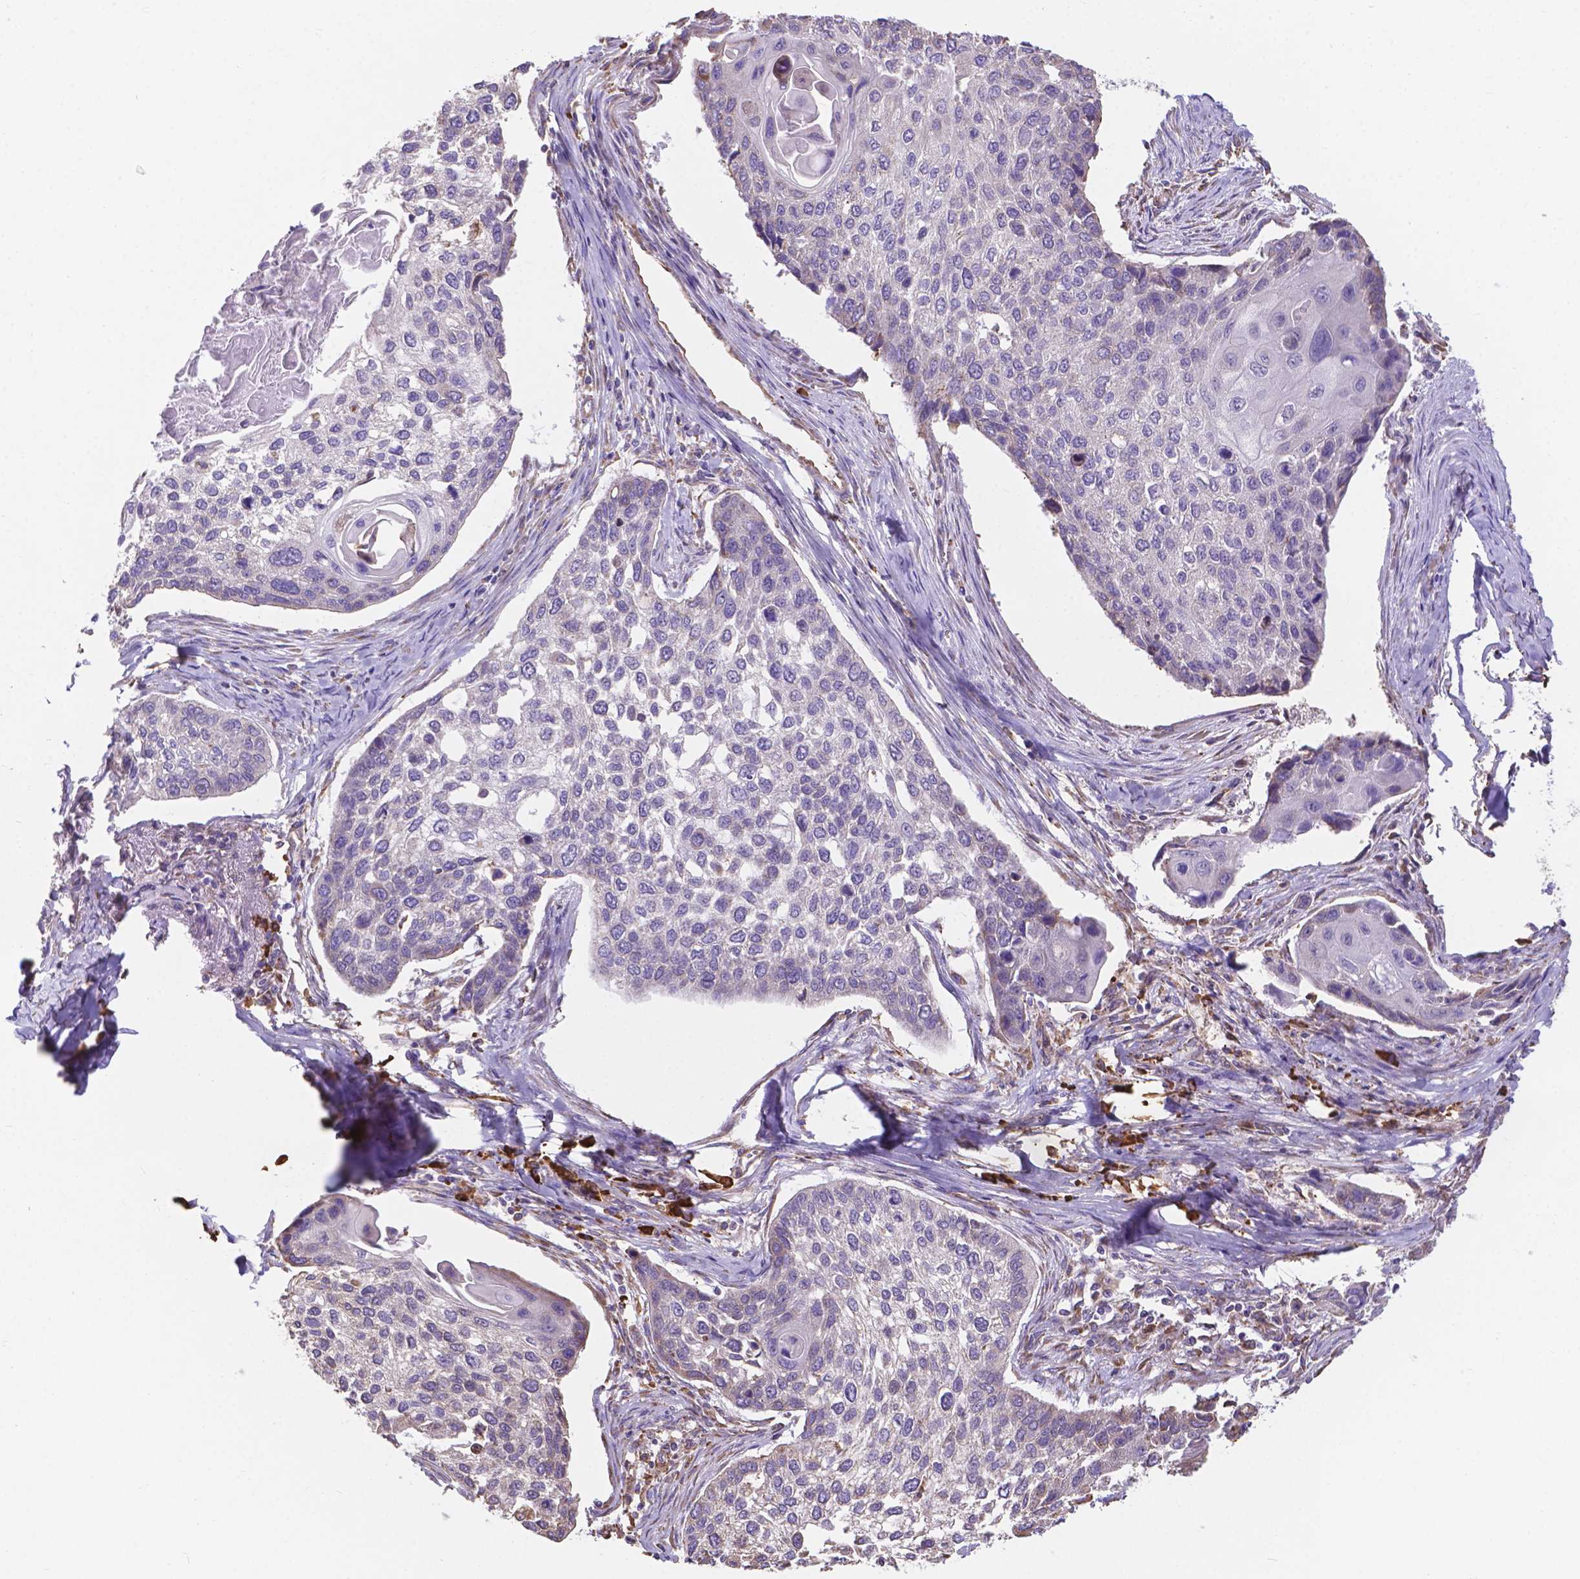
{"staining": {"intensity": "negative", "quantity": "none", "location": "none"}, "tissue": "lung cancer", "cell_type": "Tumor cells", "image_type": "cancer", "snomed": [{"axis": "morphology", "description": "Squamous cell carcinoma, NOS"}, {"axis": "morphology", "description": "Squamous cell carcinoma, metastatic, NOS"}, {"axis": "topography", "description": "Lung"}], "caption": "The immunohistochemistry micrograph has no significant staining in tumor cells of lung metastatic squamous cell carcinoma tissue. (Stains: DAB immunohistochemistry with hematoxylin counter stain, Microscopy: brightfield microscopy at high magnification).", "gene": "IPO11", "patient": {"sex": "male", "age": 63}}